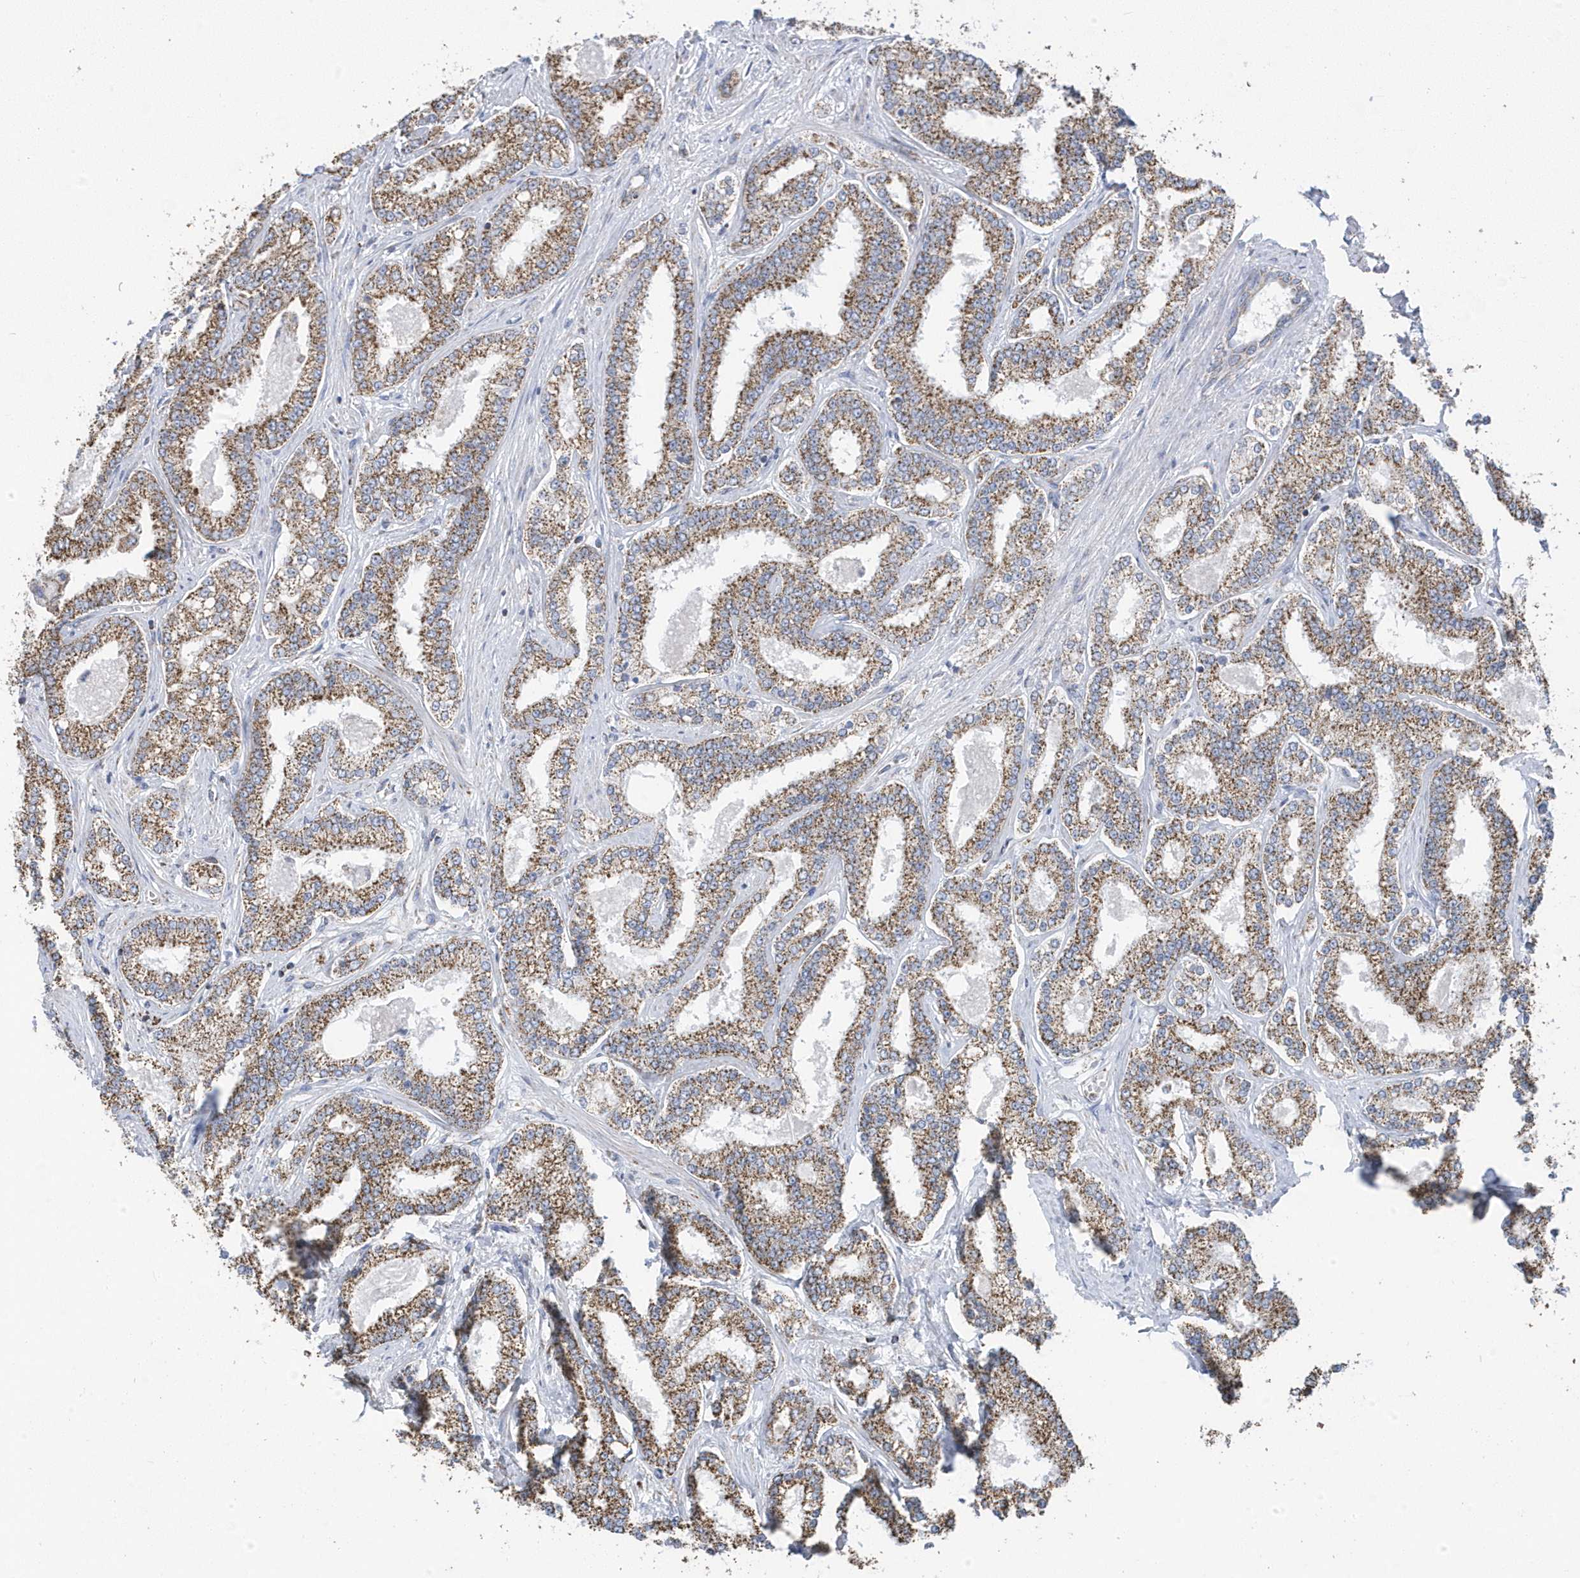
{"staining": {"intensity": "moderate", "quantity": ">75%", "location": "cytoplasmic/membranous"}, "tissue": "prostate cancer", "cell_type": "Tumor cells", "image_type": "cancer", "snomed": [{"axis": "morphology", "description": "Normal tissue, NOS"}, {"axis": "morphology", "description": "Adenocarcinoma, High grade"}, {"axis": "topography", "description": "Prostate"}], "caption": "Tumor cells show medium levels of moderate cytoplasmic/membranous positivity in about >75% of cells in adenocarcinoma (high-grade) (prostate).", "gene": "GTPBP8", "patient": {"sex": "male", "age": 83}}